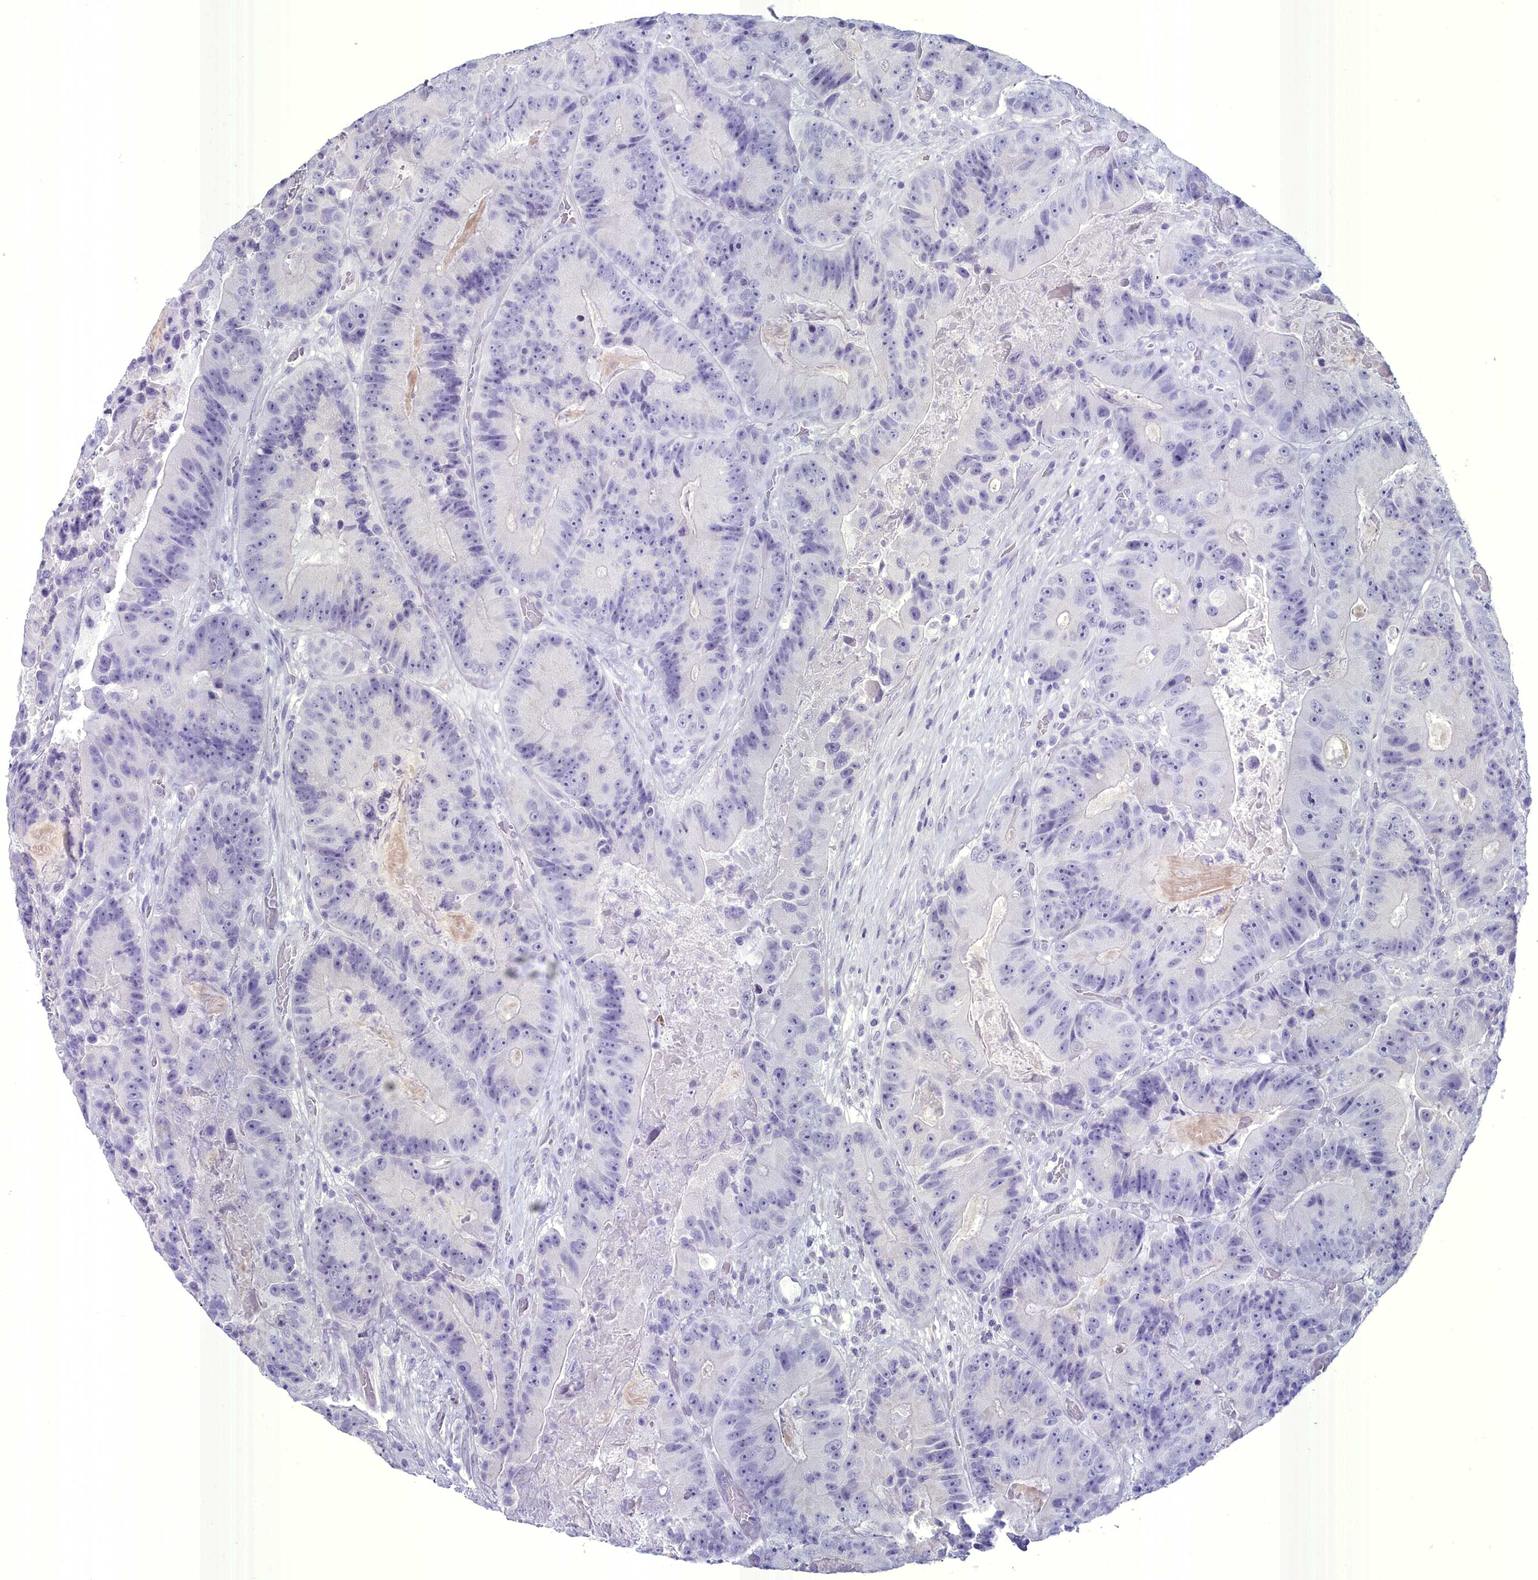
{"staining": {"intensity": "negative", "quantity": "none", "location": "none"}, "tissue": "colorectal cancer", "cell_type": "Tumor cells", "image_type": "cancer", "snomed": [{"axis": "morphology", "description": "Adenocarcinoma, NOS"}, {"axis": "topography", "description": "Colon"}], "caption": "The IHC image has no significant expression in tumor cells of colorectal cancer (adenocarcinoma) tissue.", "gene": "MAP6", "patient": {"sex": "female", "age": 86}}